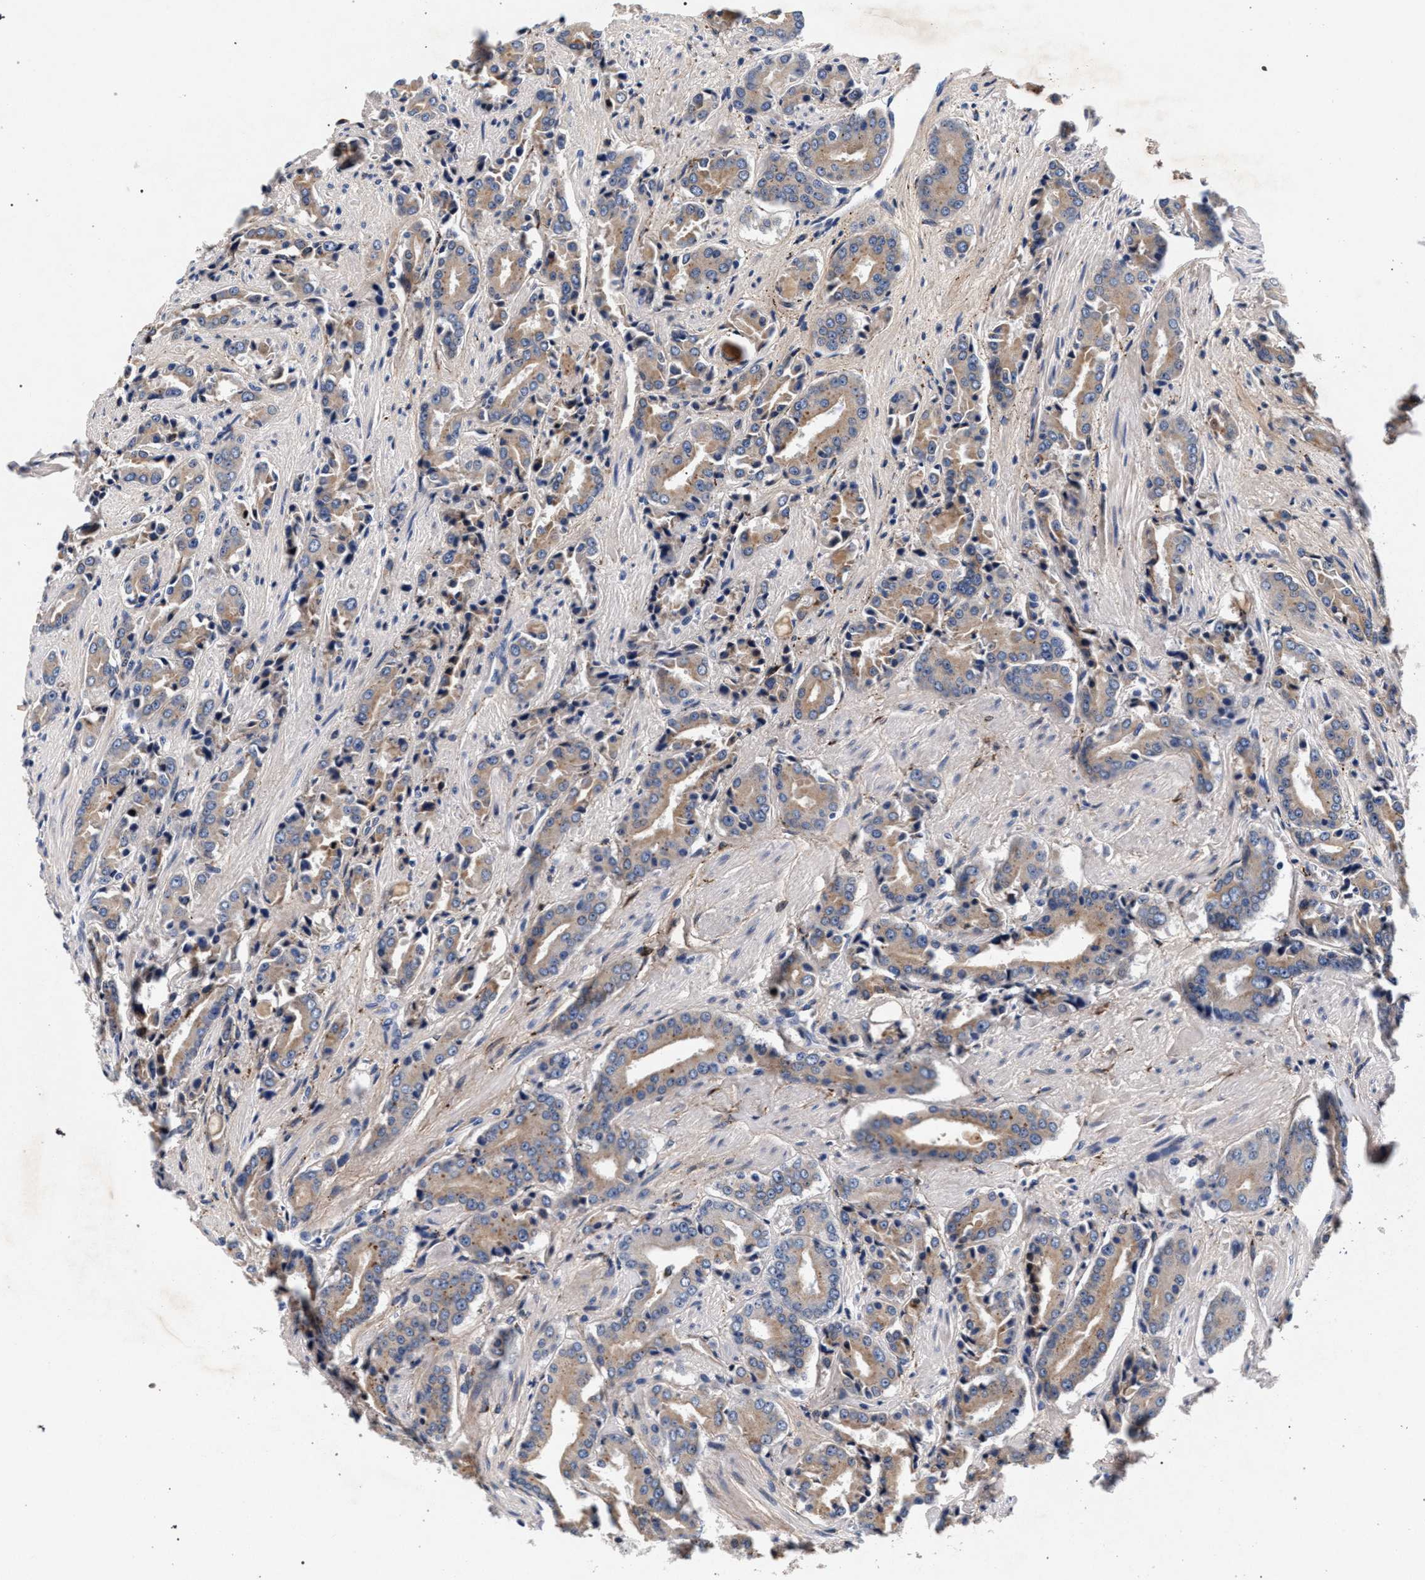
{"staining": {"intensity": "weak", "quantity": ">75%", "location": "cytoplasmic/membranous"}, "tissue": "prostate cancer", "cell_type": "Tumor cells", "image_type": "cancer", "snomed": [{"axis": "morphology", "description": "Adenocarcinoma, High grade"}, {"axis": "topography", "description": "Prostate"}], "caption": "High-power microscopy captured an immunohistochemistry (IHC) image of prostate cancer, revealing weak cytoplasmic/membranous positivity in about >75% of tumor cells. The protein is stained brown, and the nuclei are stained in blue (DAB (3,3'-diaminobenzidine) IHC with brightfield microscopy, high magnification).", "gene": "NEK7", "patient": {"sex": "male", "age": 71}}